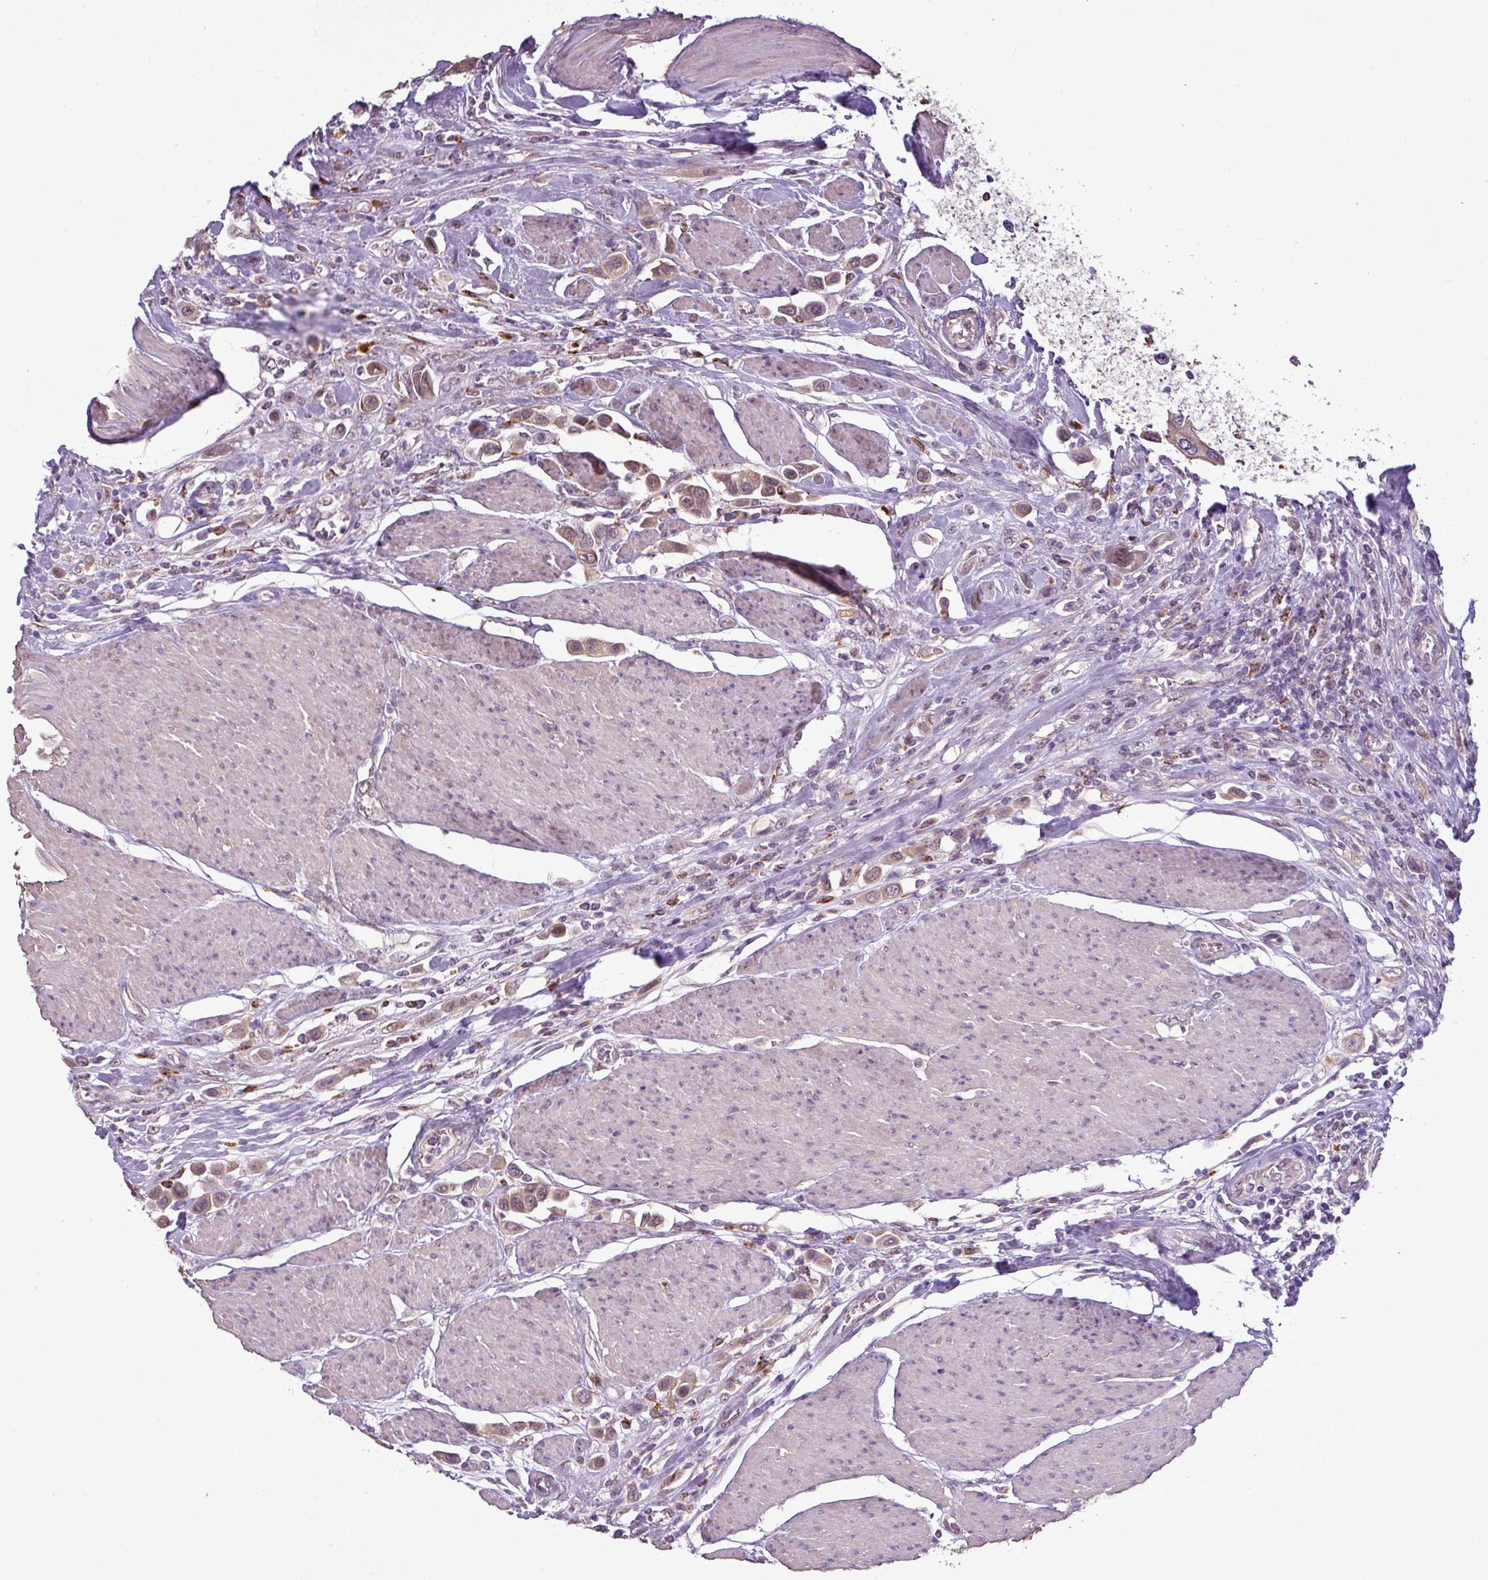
{"staining": {"intensity": "moderate", "quantity": ">75%", "location": "cytoplasmic/membranous,nuclear"}, "tissue": "urothelial cancer", "cell_type": "Tumor cells", "image_type": "cancer", "snomed": [{"axis": "morphology", "description": "Urothelial carcinoma, High grade"}, {"axis": "topography", "description": "Urinary bladder"}], "caption": "Tumor cells demonstrate moderate cytoplasmic/membranous and nuclear staining in approximately >75% of cells in urothelial carcinoma (high-grade). (DAB (3,3'-diaminobenzidine) IHC, brown staining for protein, blue staining for nuclei).", "gene": "ZNF217", "patient": {"sex": "male", "age": 50}}